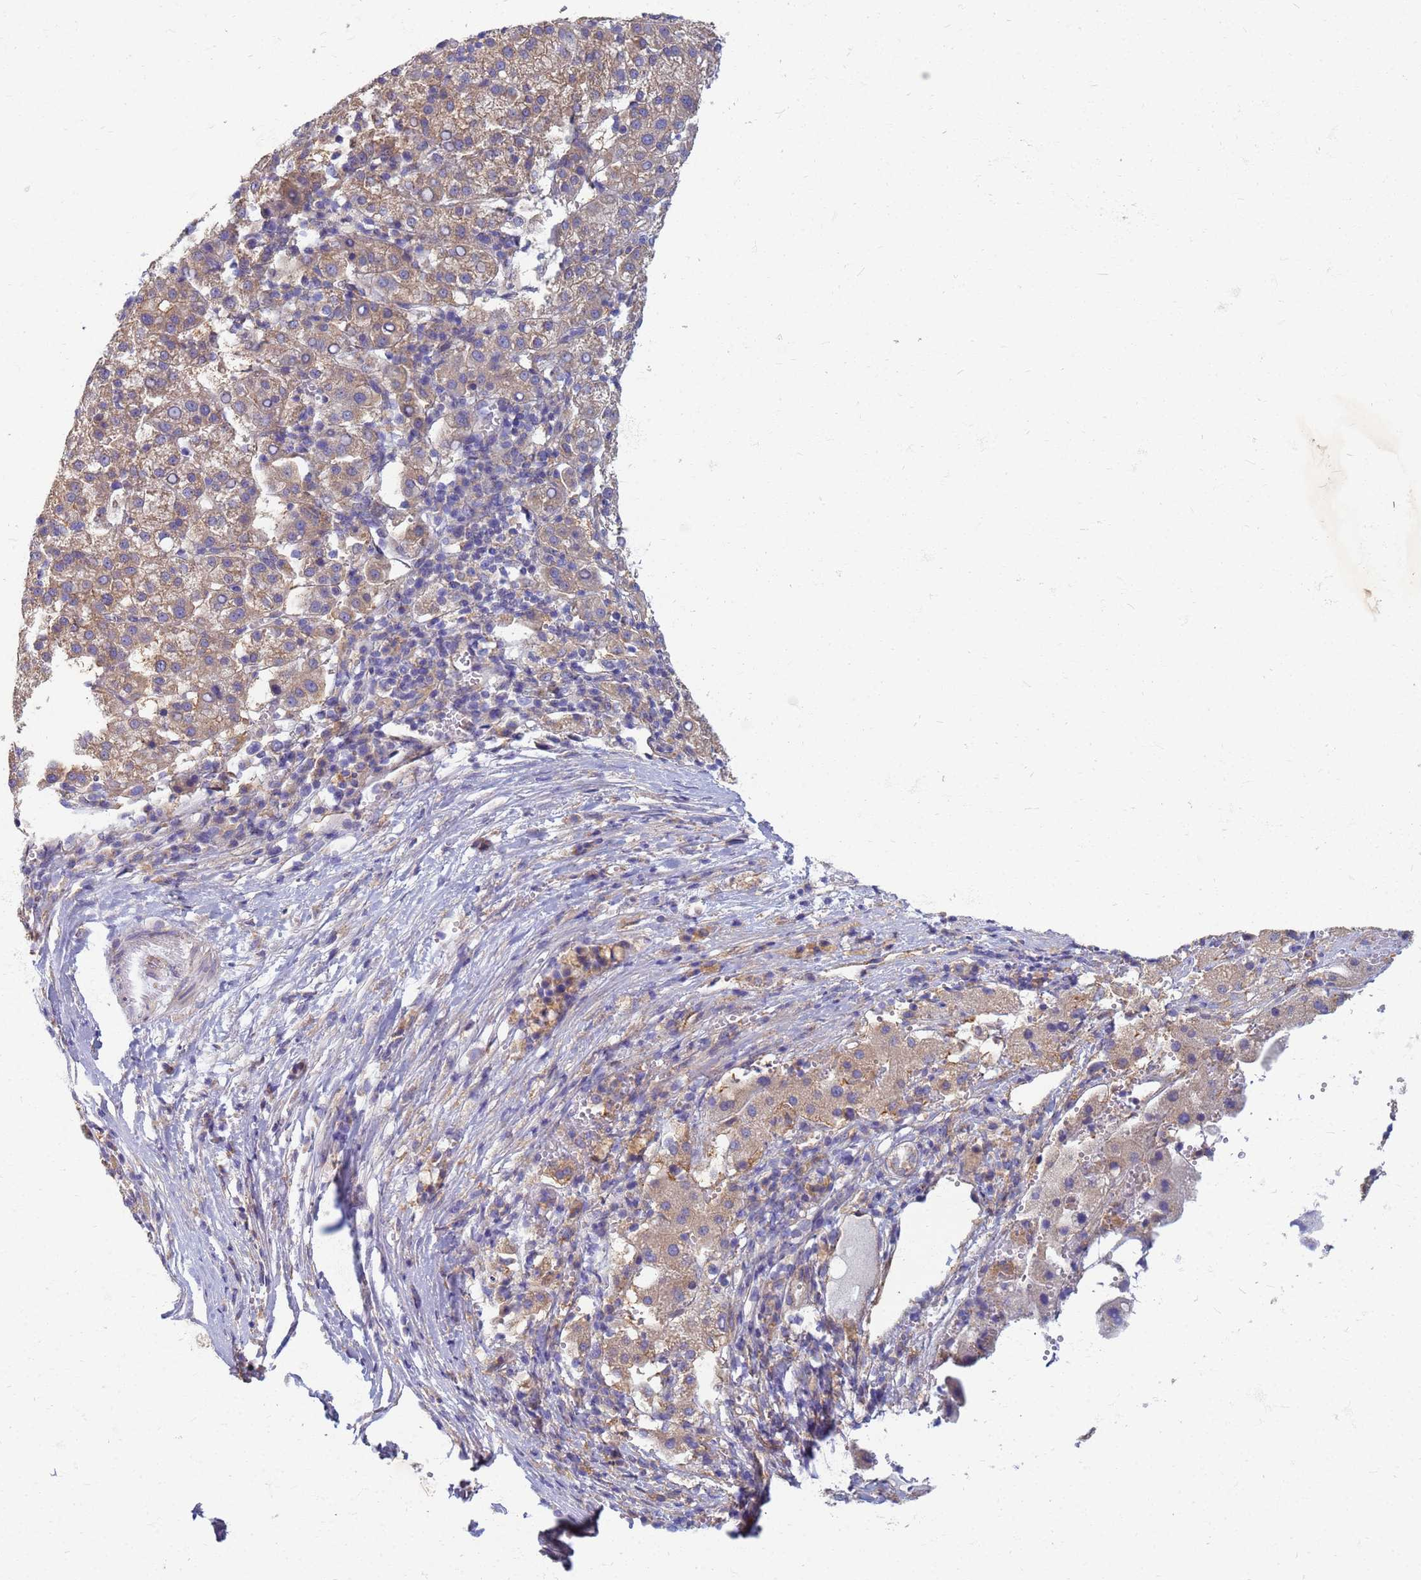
{"staining": {"intensity": "moderate", "quantity": ">75%", "location": "cytoplasmic/membranous"}, "tissue": "liver cancer", "cell_type": "Tumor cells", "image_type": "cancer", "snomed": [{"axis": "morphology", "description": "Carcinoma, Hepatocellular, NOS"}, {"axis": "topography", "description": "Liver"}], "caption": "Immunohistochemical staining of hepatocellular carcinoma (liver) displays medium levels of moderate cytoplasmic/membranous protein positivity in approximately >75% of tumor cells.", "gene": "EEA1", "patient": {"sex": "female", "age": 58}}